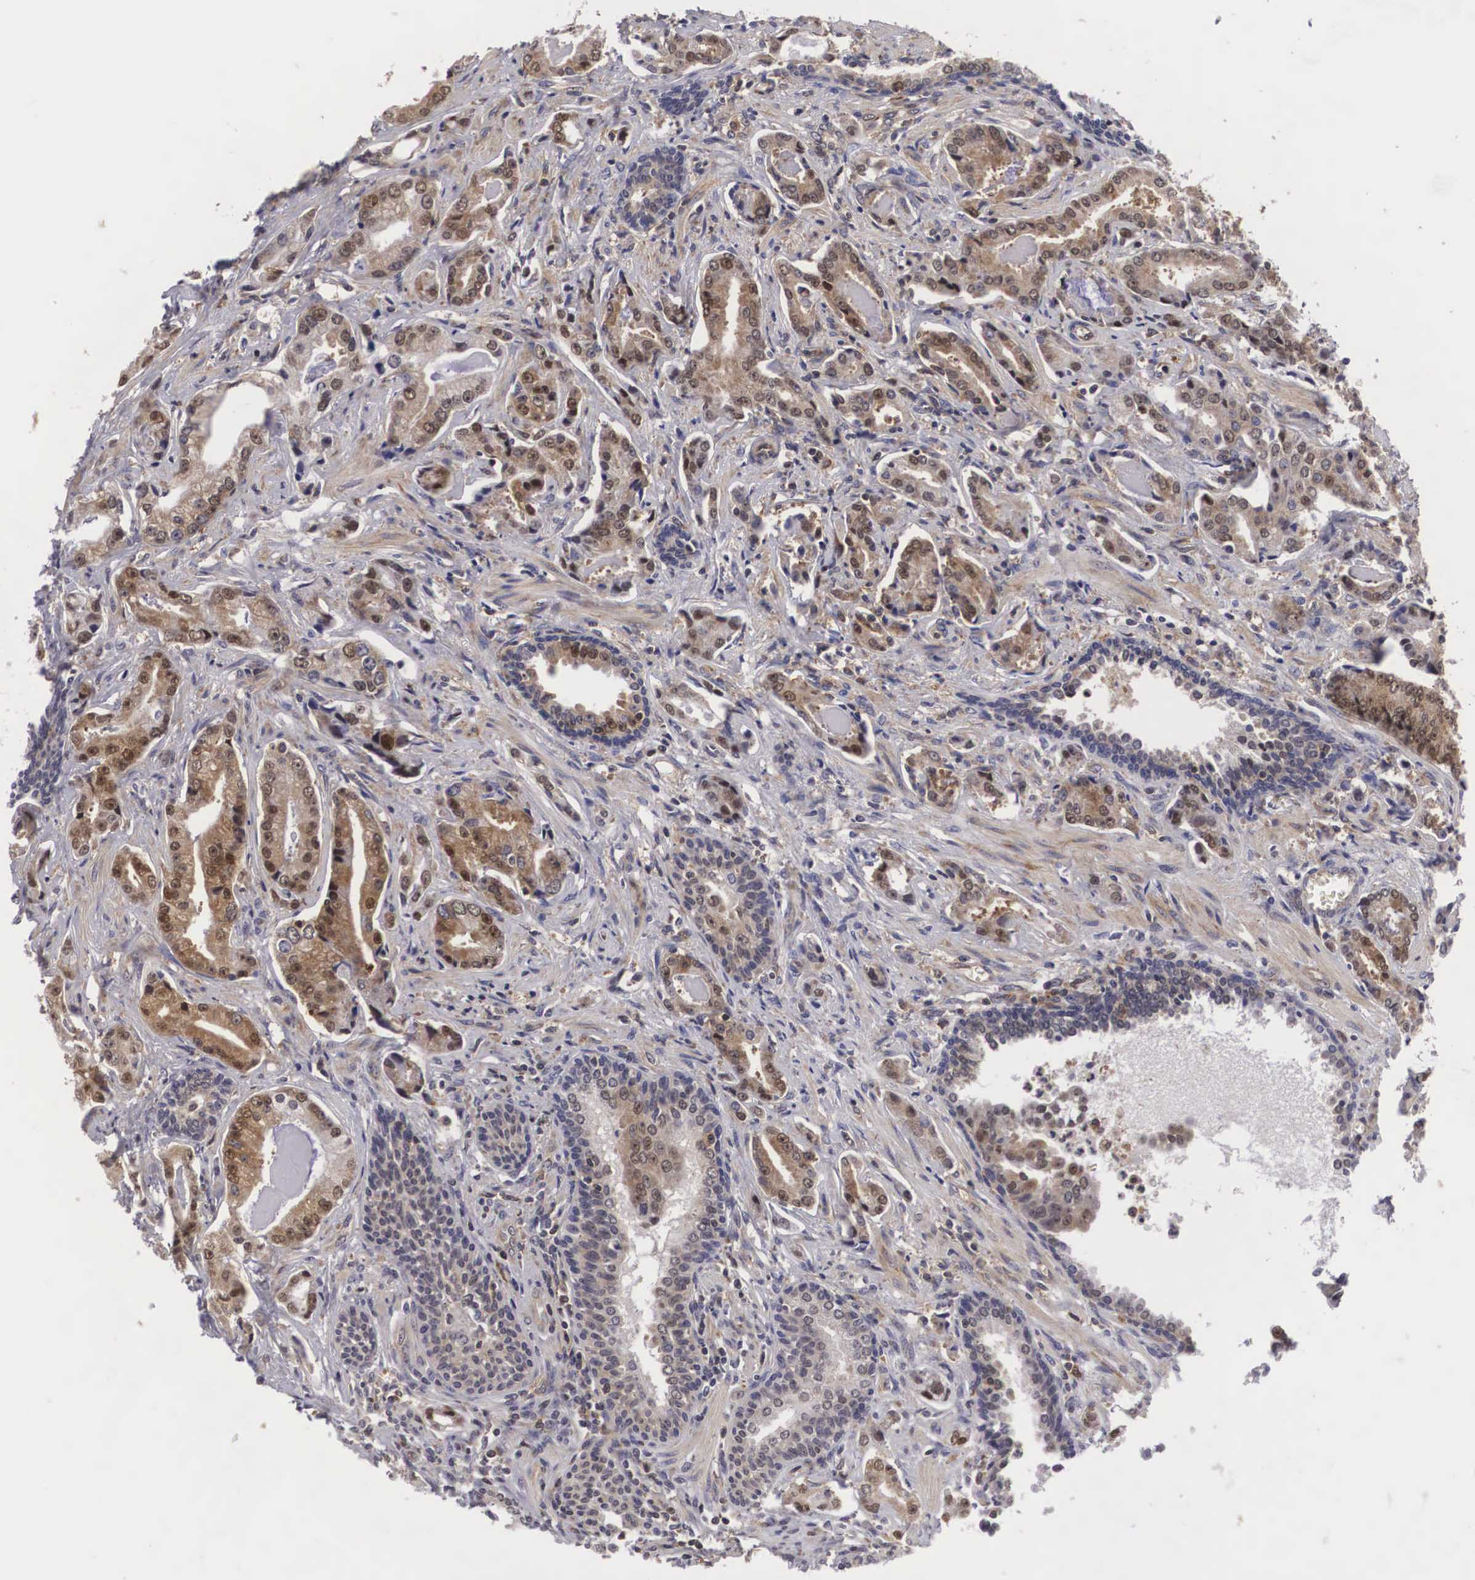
{"staining": {"intensity": "moderate", "quantity": ">75%", "location": "cytoplasmic/membranous,nuclear"}, "tissue": "prostate cancer", "cell_type": "Tumor cells", "image_type": "cancer", "snomed": [{"axis": "morphology", "description": "Adenocarcinoma, Low grade"}, {"axis": "topography", "description": "Prostate"}], "caption": "About >75% of tumor cells in human prostate adenocarcinoma (low-grade) demonstrate moderate cytoplasmic/membranous and nuclear protein expression as visualized by brown immunohistochemical staining.", "gene": "ADSL", "patient": {"sex": "male", "age": 65}}